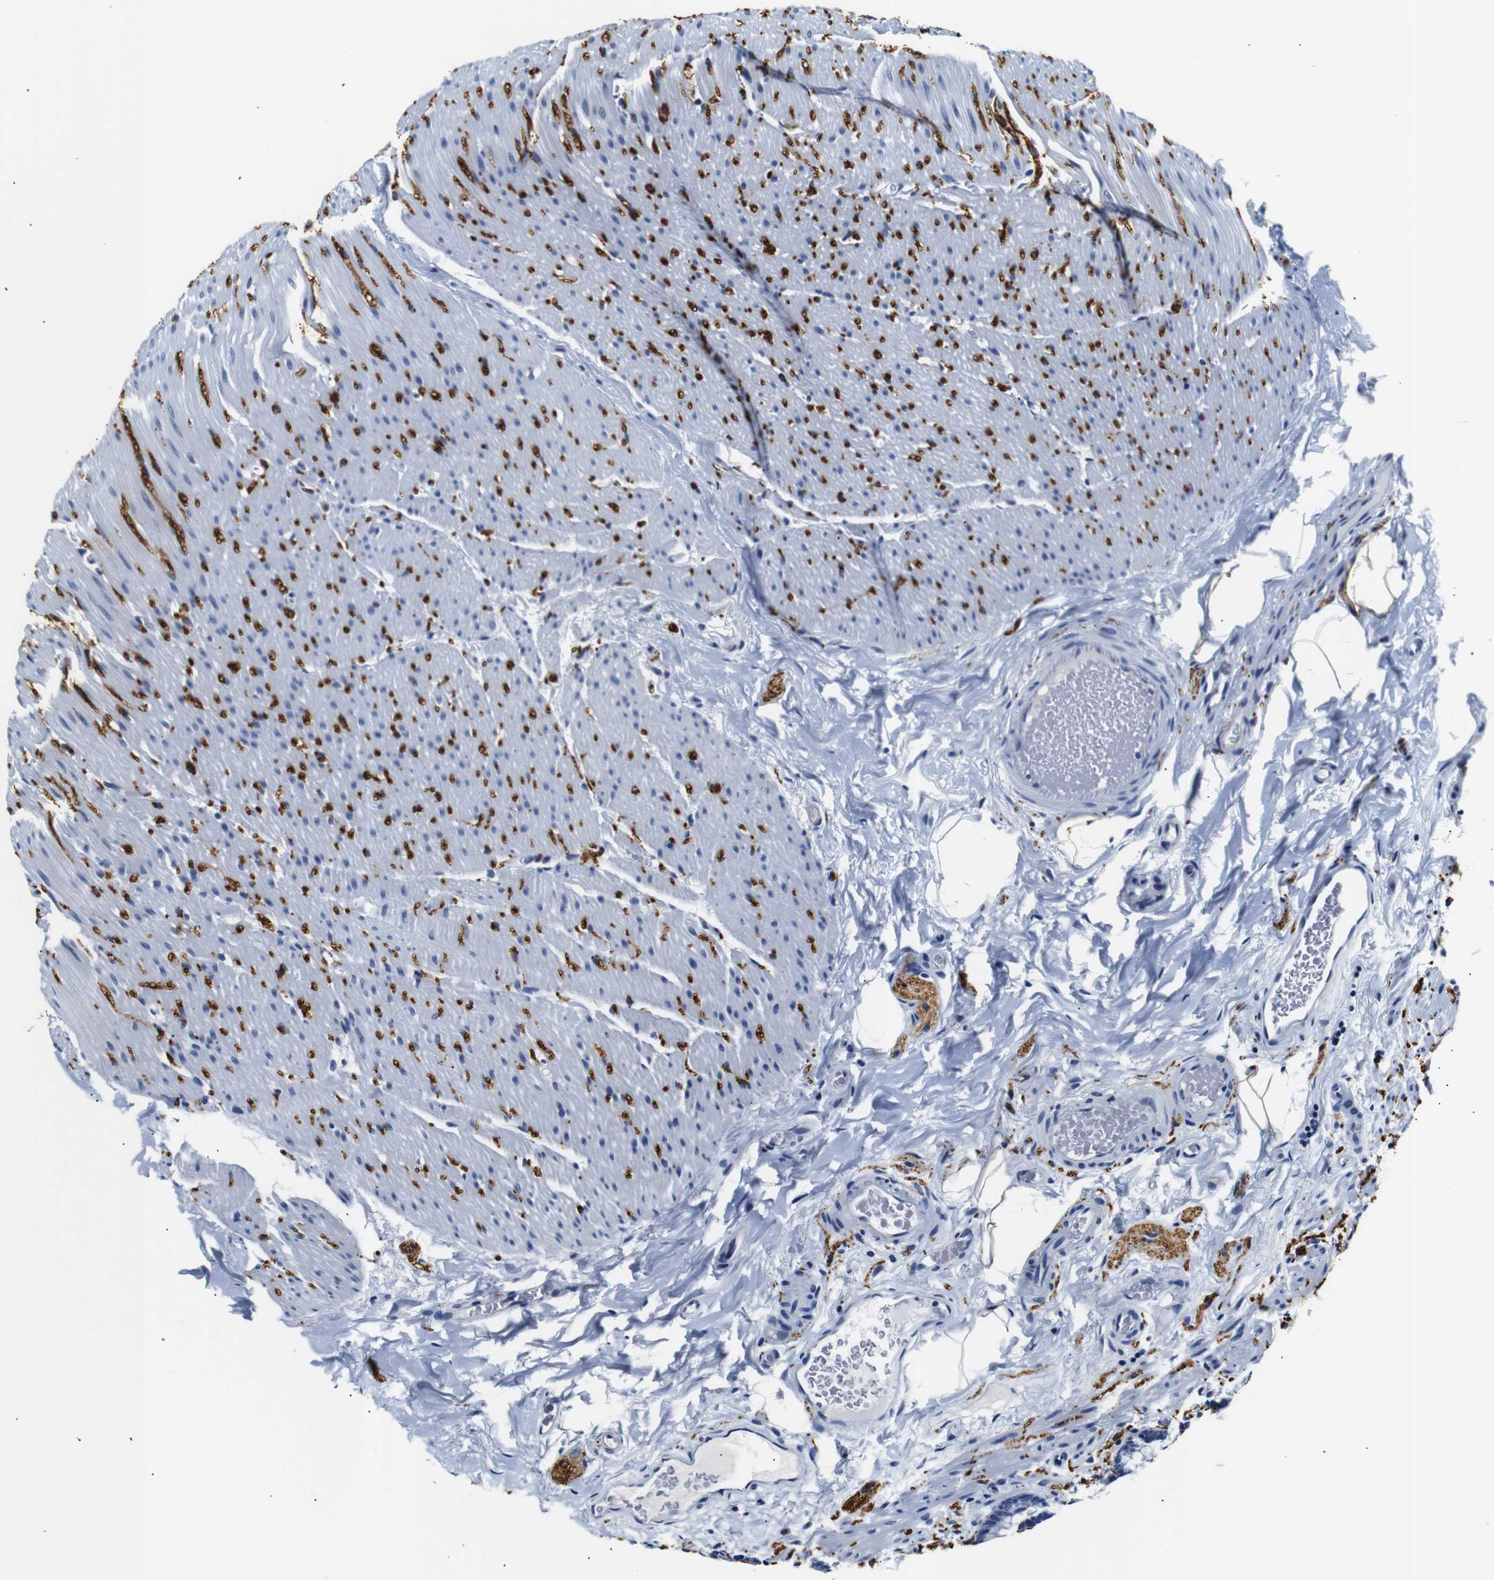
{"staining": {"intensity": "negative", "quantity": "none", "location": "none"}, "tissue": "colon", "cell_type": "Endothelial cells", "image_type": "normal", "snomed": [{"axis": "morphology", "description": "Normal tissue, NOS"}, {"axis": "topography", "description": "Colon"}], "caption": "A high-resolution photomicrograph shows immunohistochemistry (IHC) staining of unremarkable colon, which demonstrates no significant expression in endothelial cells. (IHC, brightfield microscopy, high magnification).", "gene": "GAP43", "patient": {"sex": "female", "age": 80}}